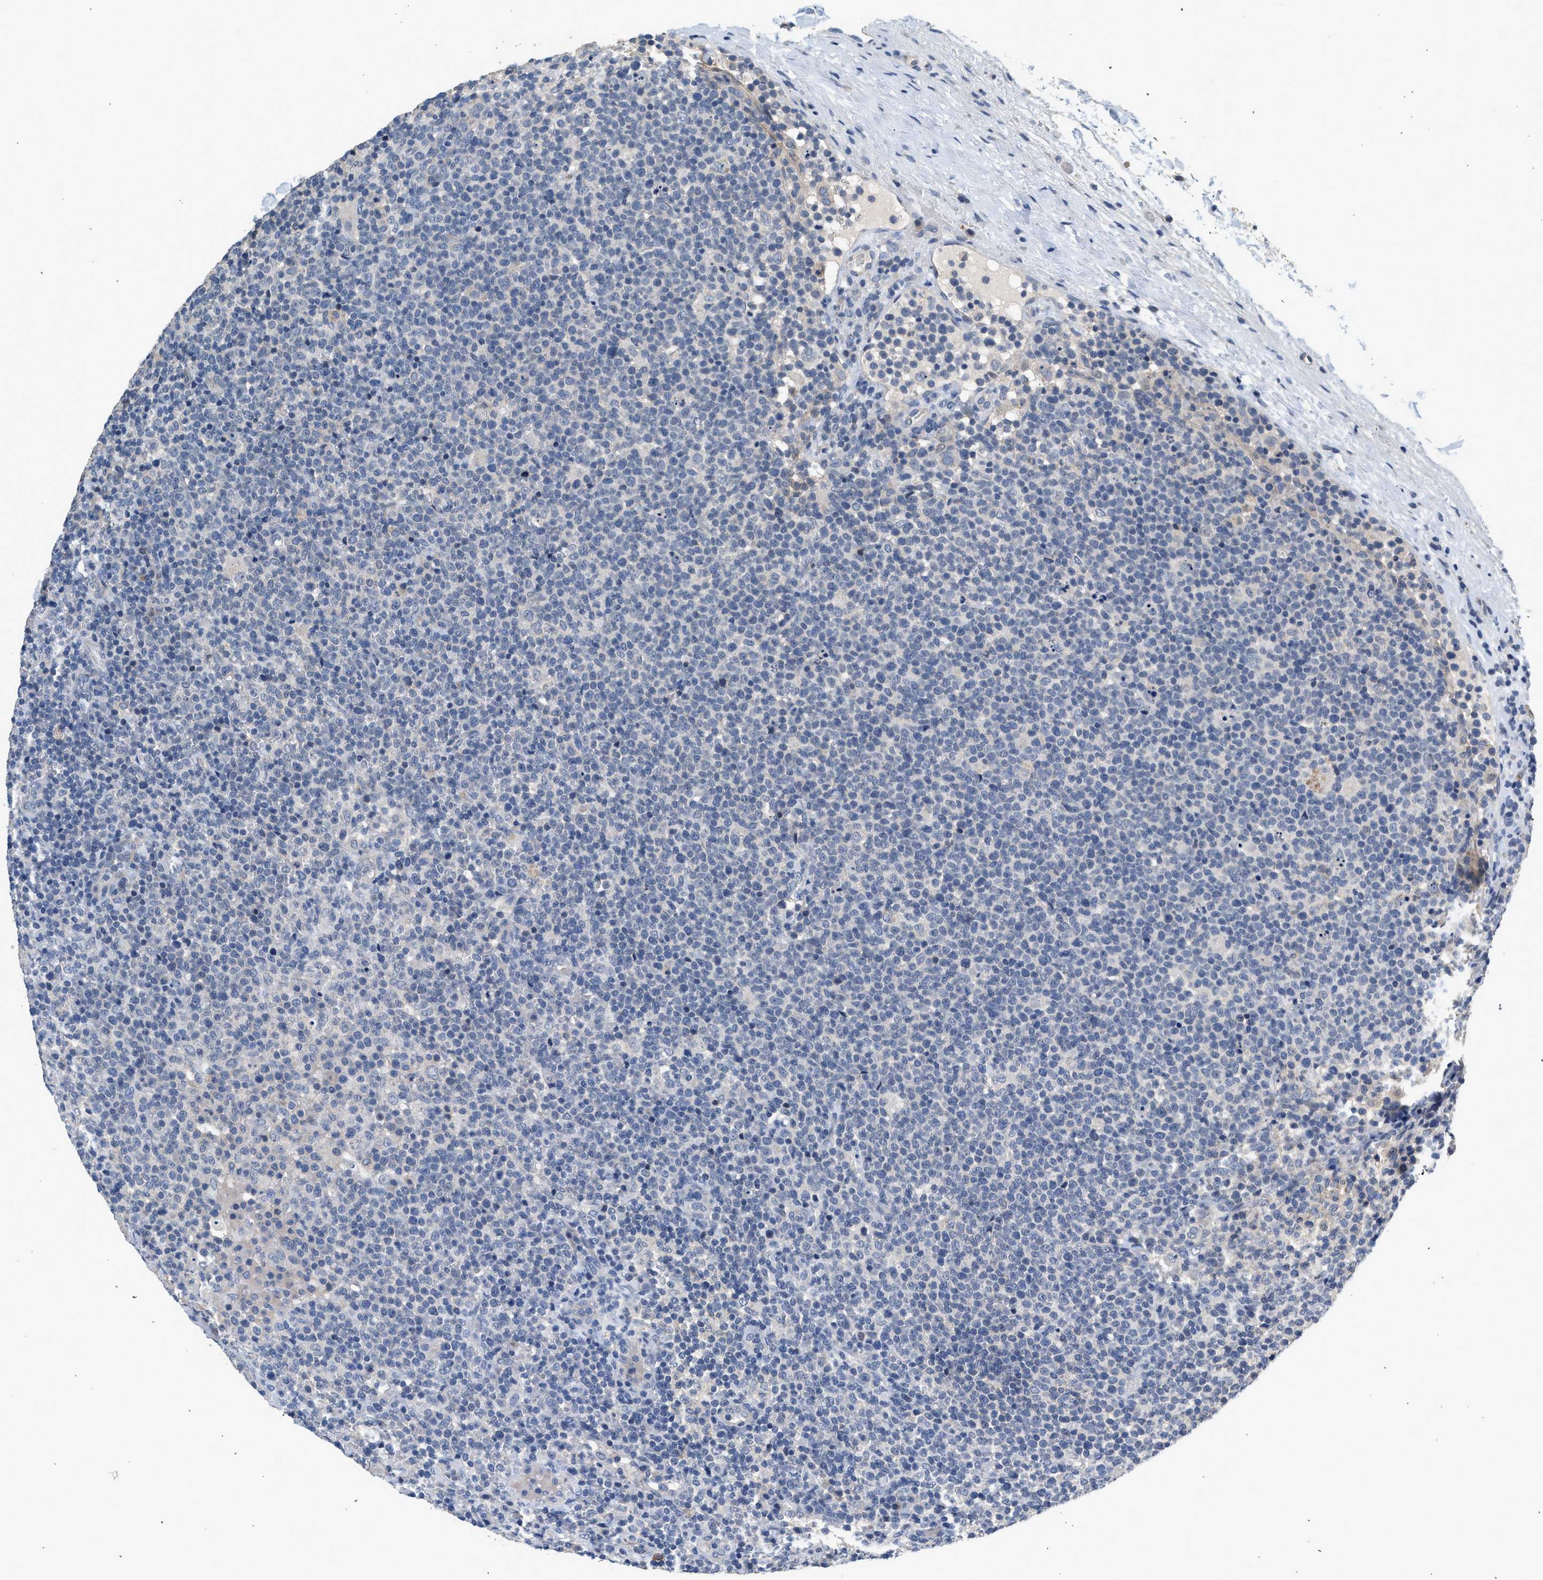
{"staining": {"intensity": "negative", "quantity": "none", "location": "none"}, "tissue": "lymphoma", "cell_type": "Tumor cells", "image_type": "cancer", "snomed": [{"axis": "morphology", "description": "Malignant lymphoma, non-Hodgkin's type, High grade"}, {"axis": "topography", "description": "Lymph node"}], "caption": "High magnification brightfield microscopy of lymphoma stained with DAB (3,3'-diaminobenzidine) (brown) and counterstained with hematoxylin (blue): tumor cells show no significant staining. The staining is performed using DAB (3,3'-diaminobenzidine) brown chromogen with nuclei counter-stained in using hematoxylin.", "gene": "CSF3R", "patient": {"sex": "male", "age": 61}}